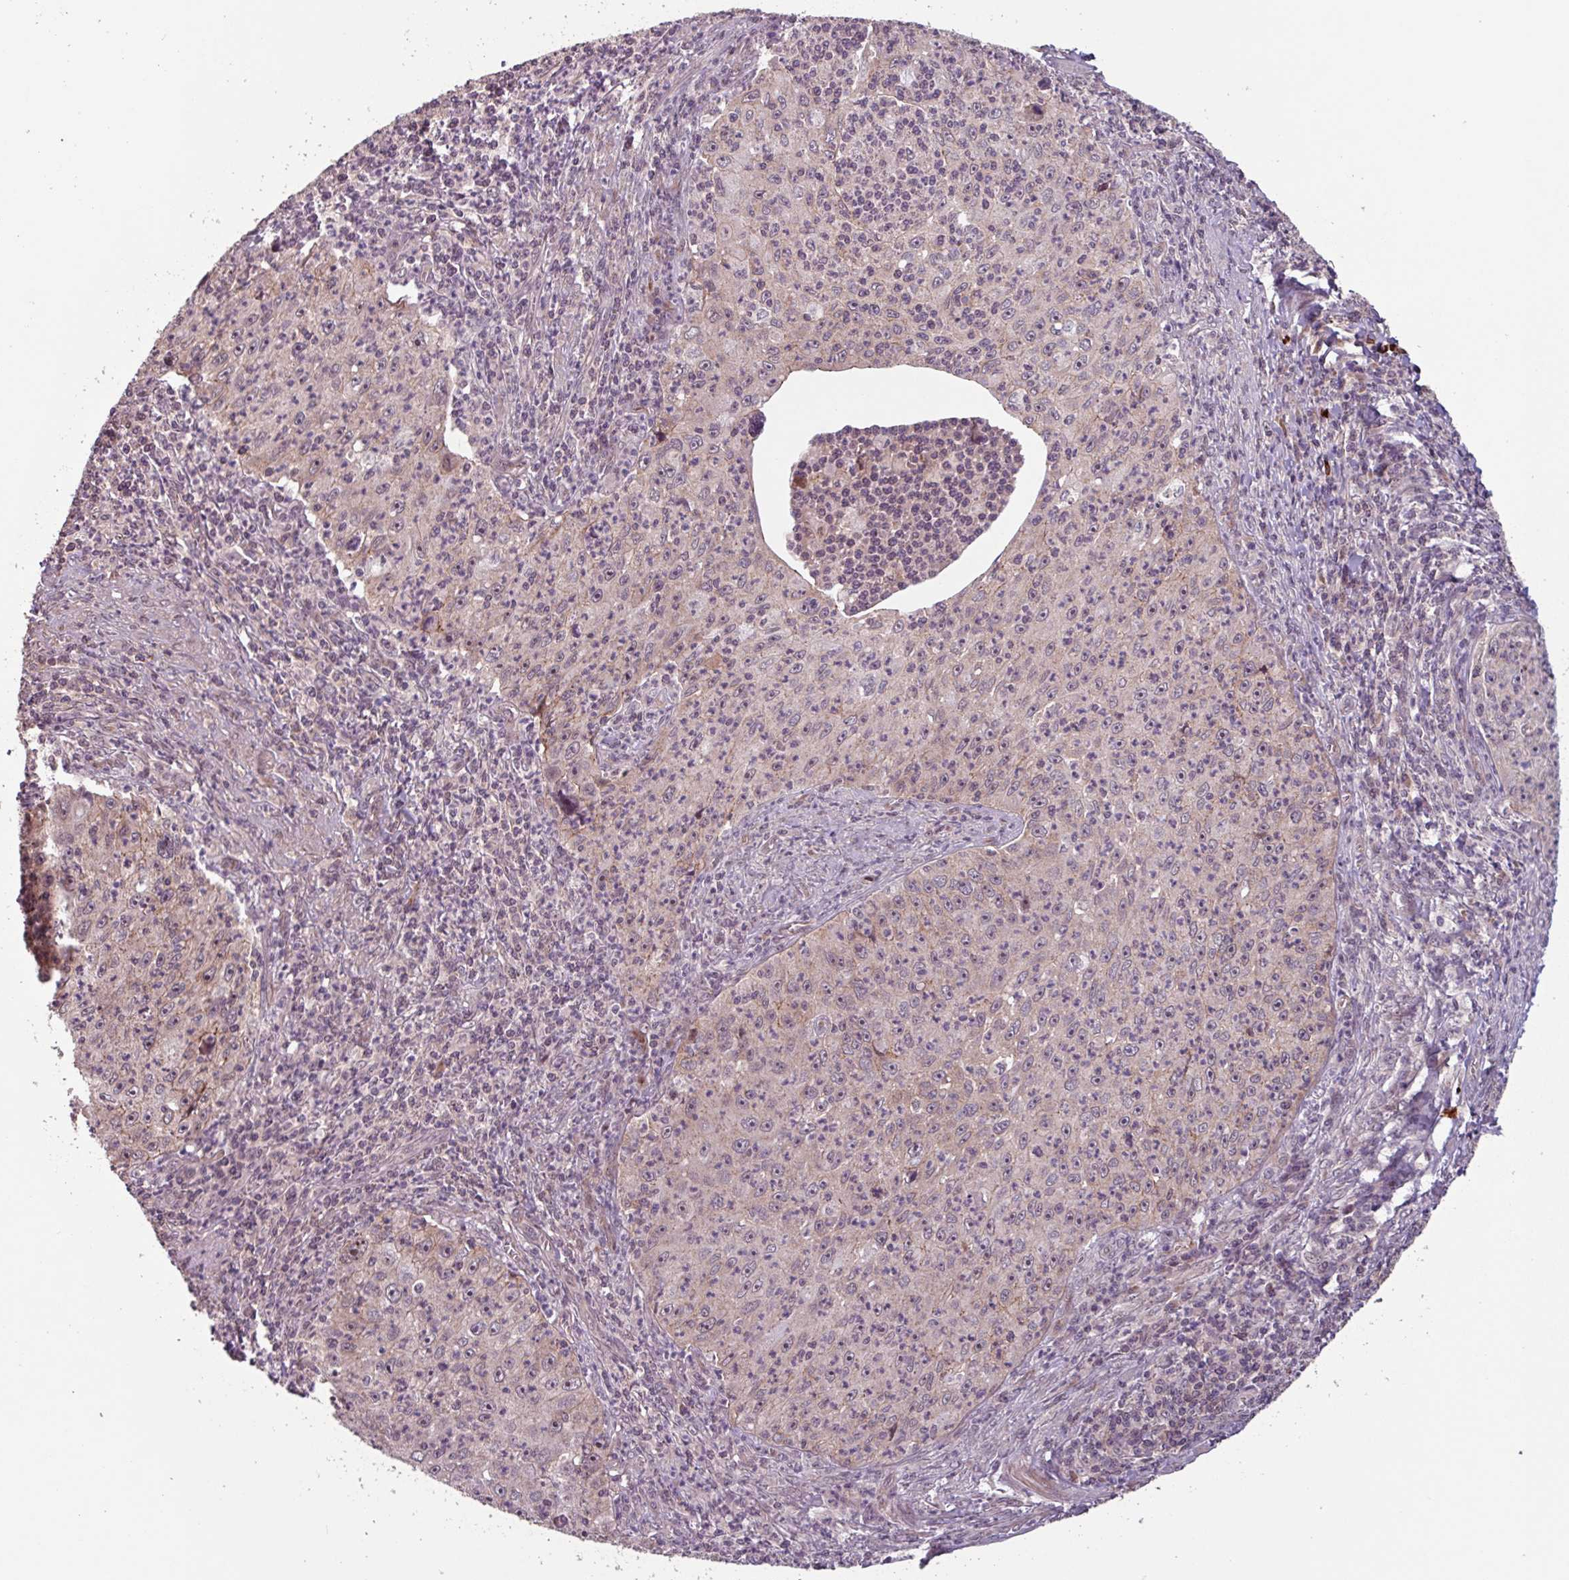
{"staining": {"intensity": "moderate", "quantity": "<25%", "location": "nuclear"}, "tissue": "cervical cancer", "cell_type": "Tumor cells", "image_type": "cancer", "snomed": [{"axis": "morphology", "description": "Squamous cell carcinoma, NOS"}, {"axis": "topography", "description": "Cervix"}], "caption": "Immunohistochemical staining of cervical cancer shows low levels of moderate nuclear protein expression in about <25% of tumor cells.", "gene": "TMEM88", "patient": {"sex": "female", "age": 30}}